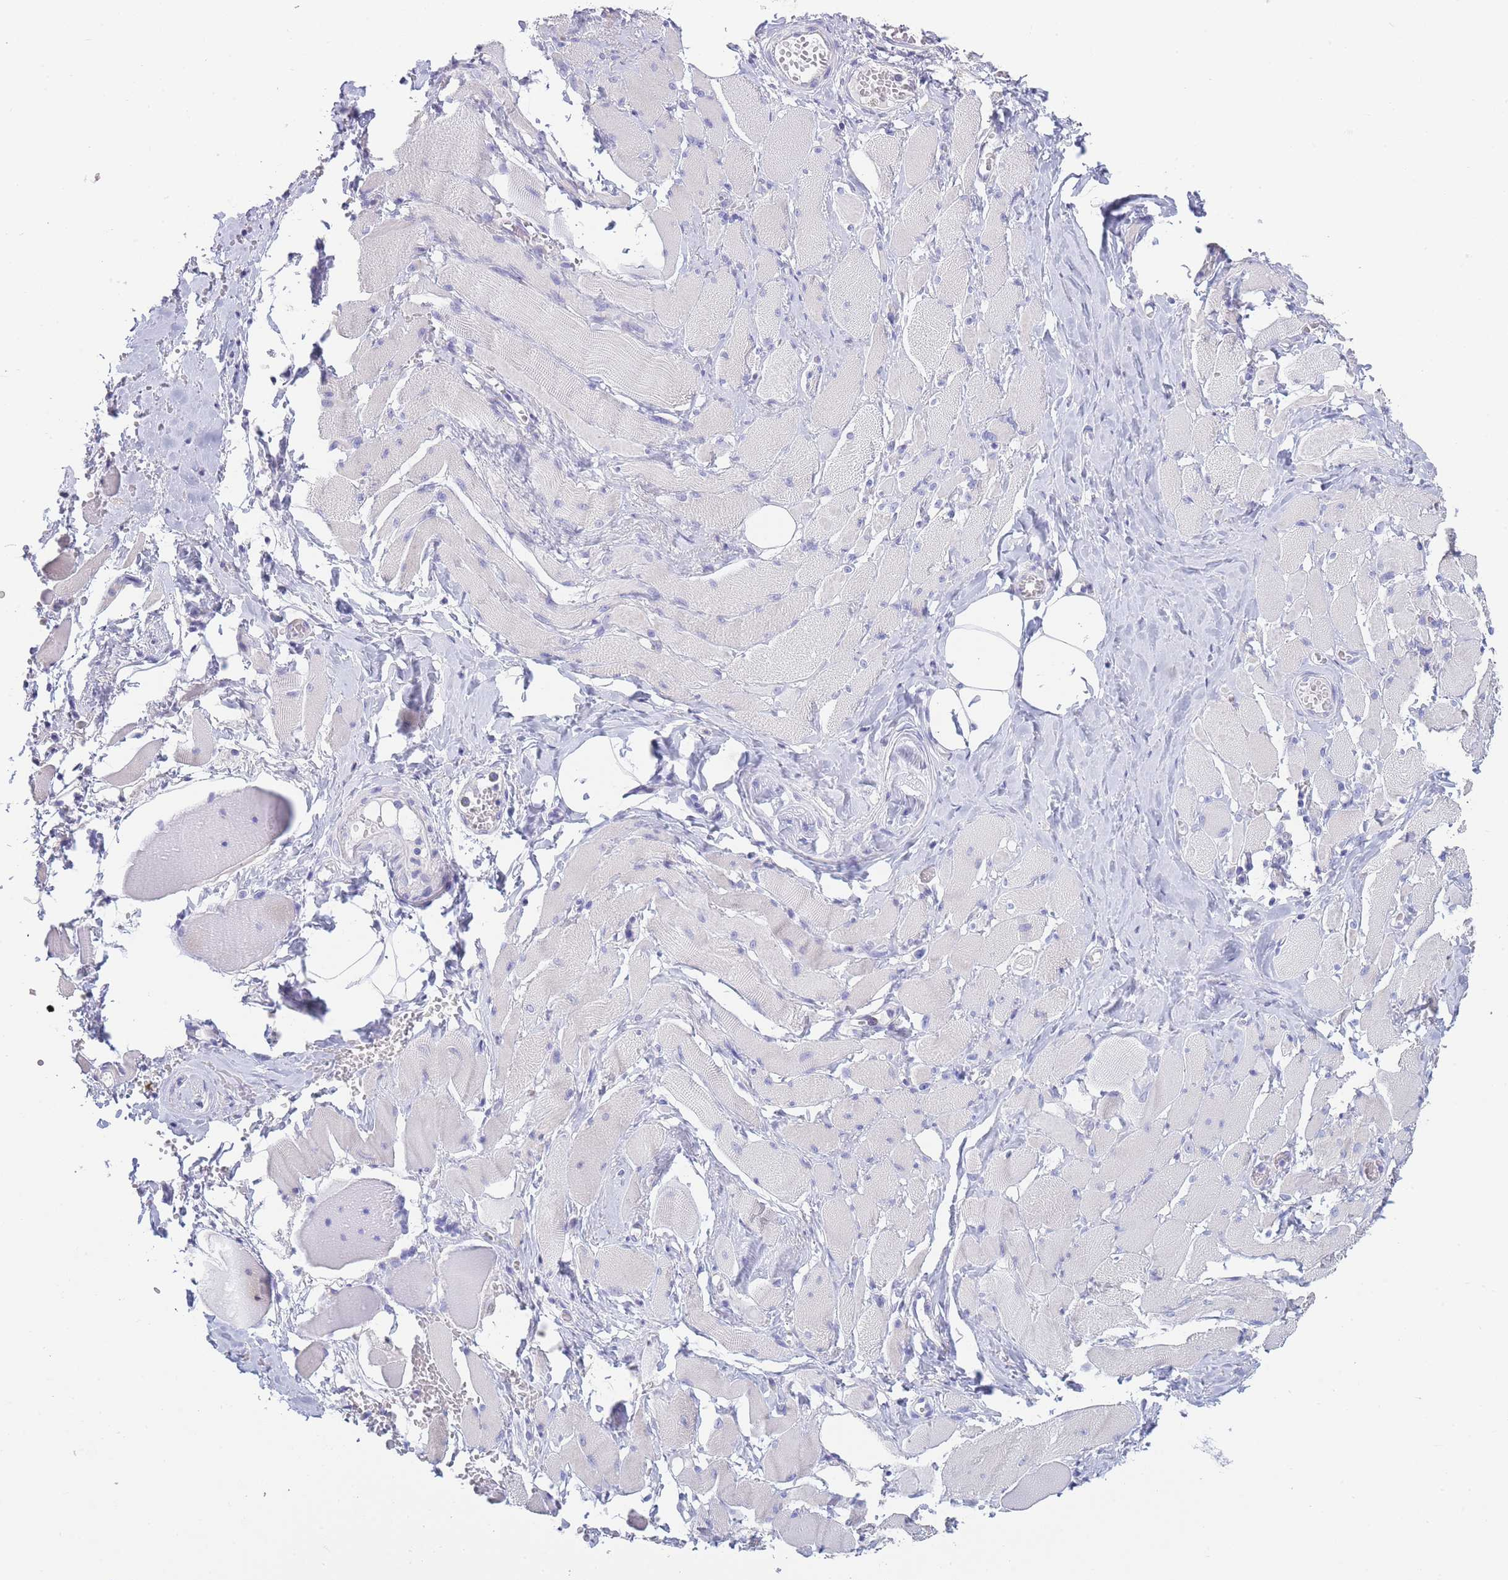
{"staining": {"intensity": "negative", "quantity": "none", "location": "none"}, "tissue": "skeletal muscle", "cell_type": "Myocytes", "image_type": "normal", "snomed": [{"axis": "morphology", "description": "Normal tissue, NOS"}, {"axis": "morphology", "description": "Basal cell carcinoma"}, {"axis": "topography", "description": "Skeletal muscle"}], "caption": "The image reveals no staining of myocytes in benign skeletal muscle.", "gene": "CD37", "patient": {"sex": "female", "age": 64}}